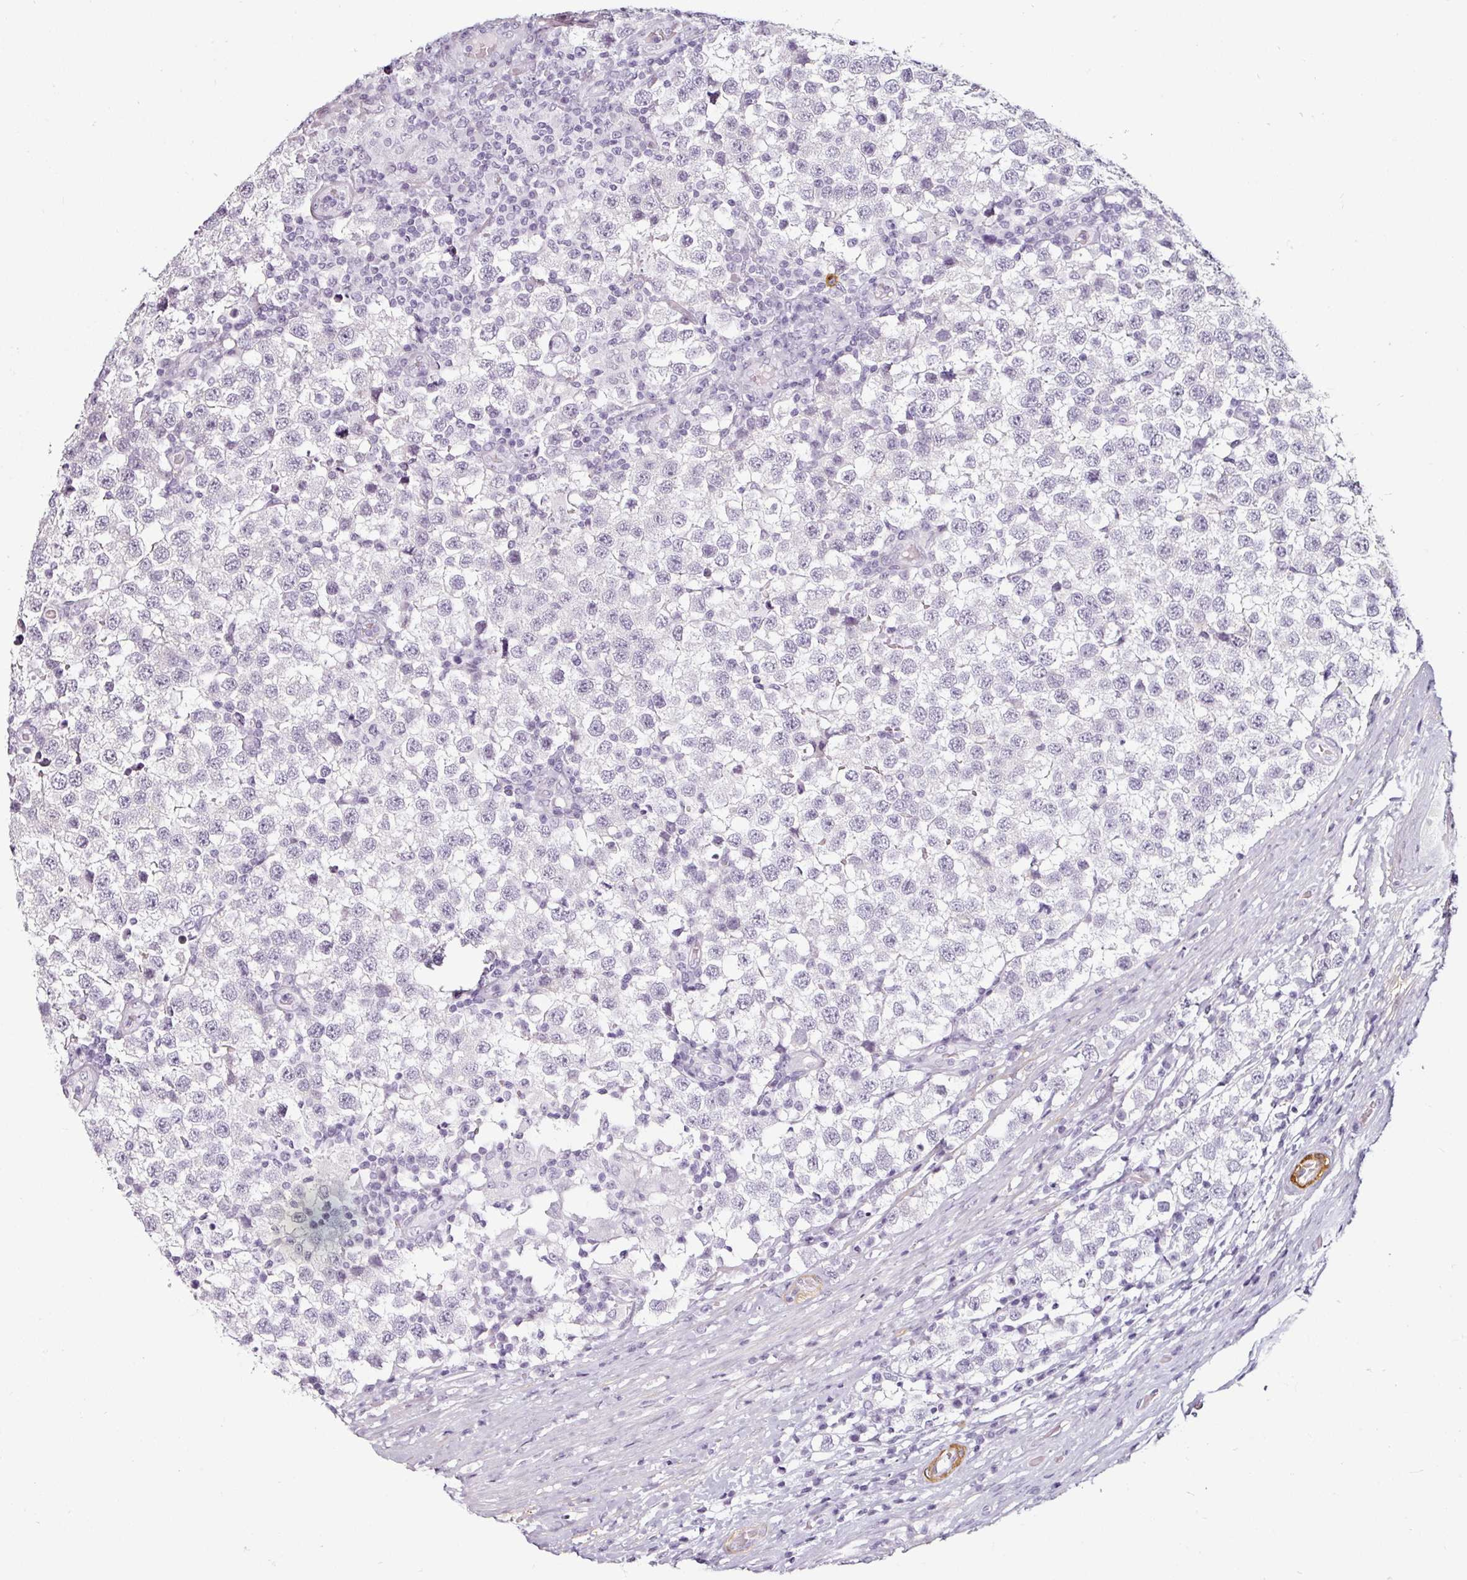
{"staining": {"intensity": "negative", "quantity": "none", "location": "none"}, "tissue": "testis cancer", "cell_type": "Tumor cells", "image_type": "cancer", "snomed": [{"axis": "morphology", "description": "Seminoma, NOS"}, {"axis": "topography", "description": "Testis"}], "caption": "Immunohistochemical staining of testis cancer (seminoma) displays no significant staining in tumor cells. The staining was performed using DAB to visualize the protein expression in brown, while the nuclei were stained in blue with hematoxylin (Magnification: 20x).", "gene": "CAP2", "patient": {"sex": "male", "age": 34}}